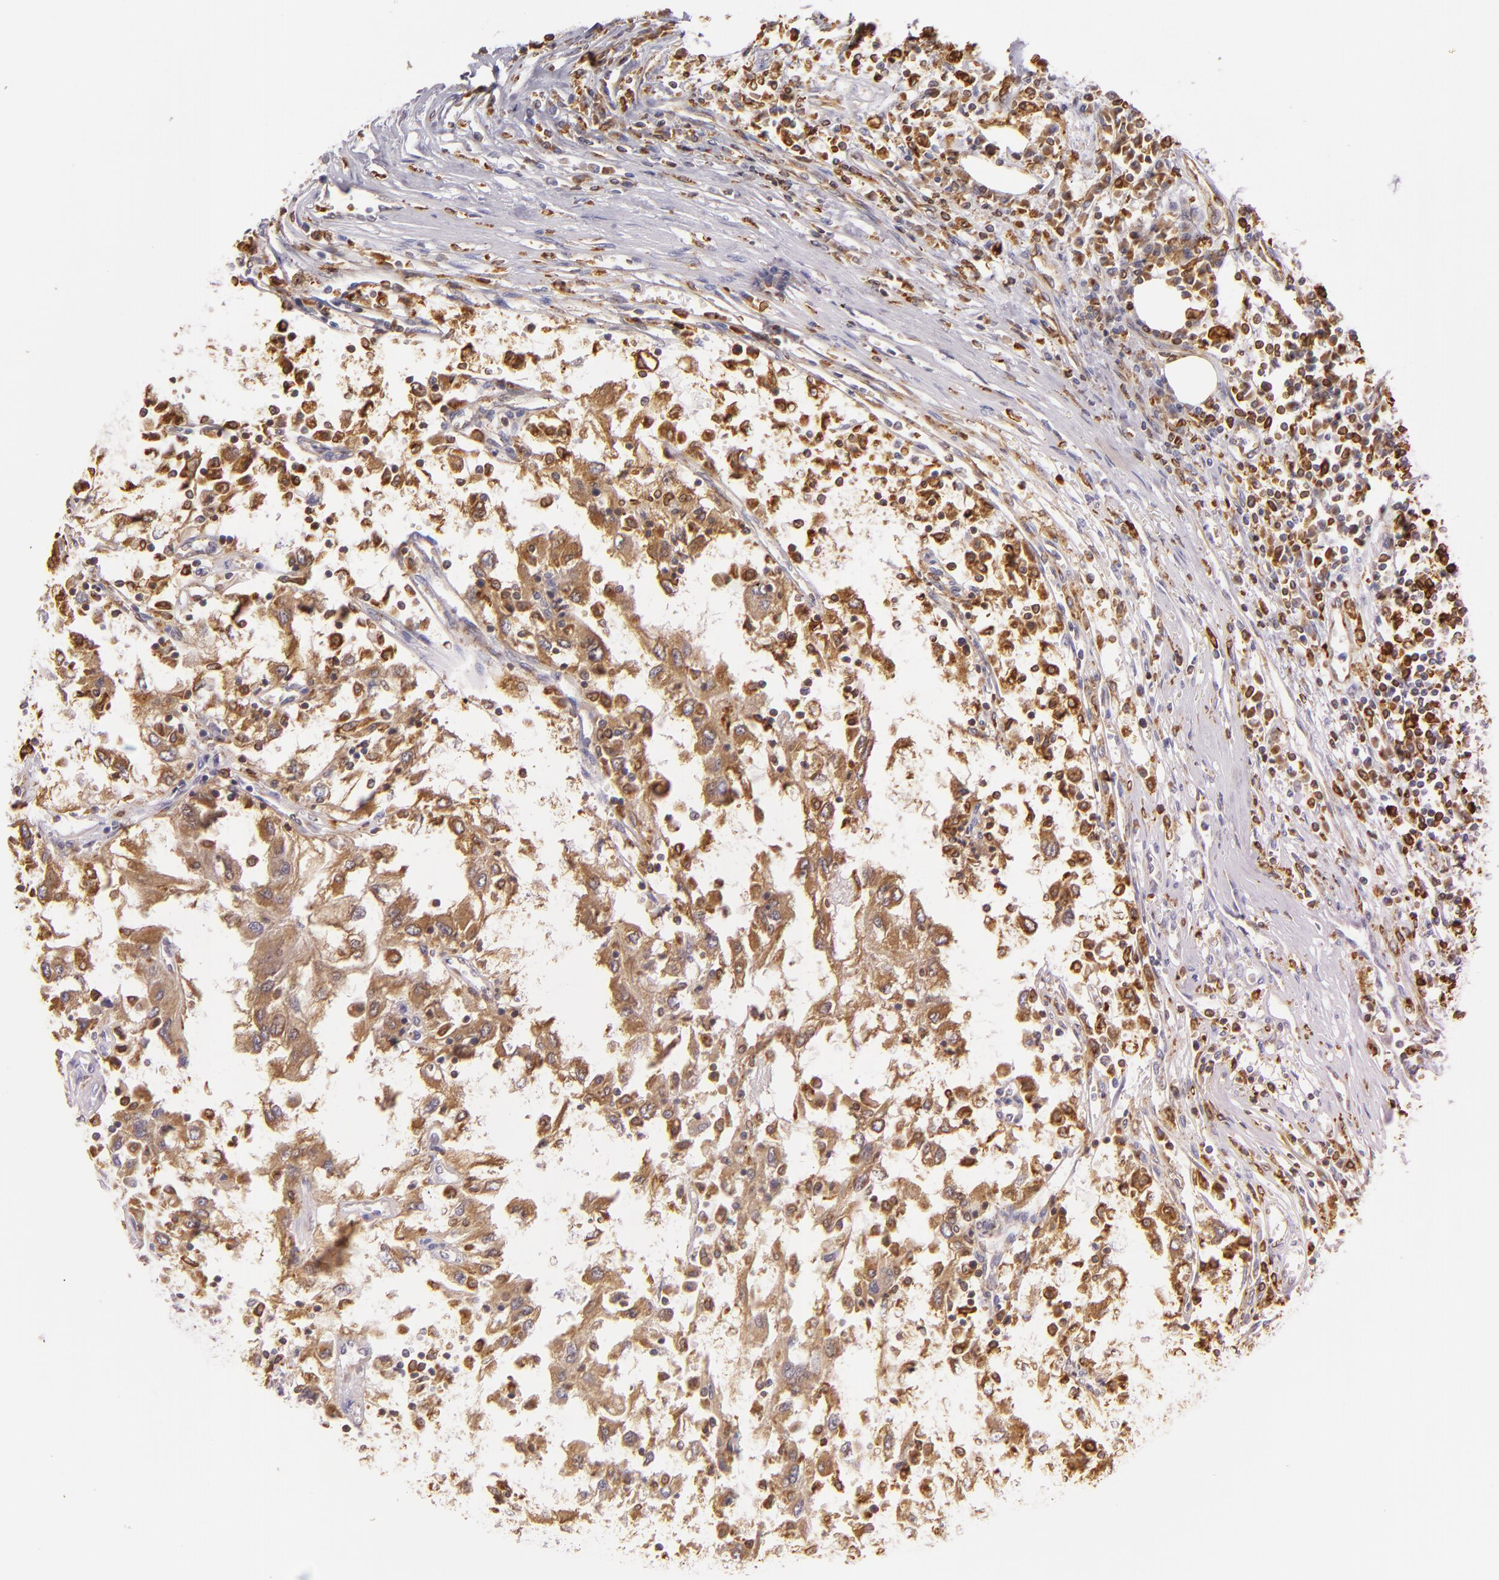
{"staining": {"intensity": "moderate", "quantity": "25%-75%", "location": "cytoplasmic/membranous"}, "tissue": "renal cancer", "cell_type": "Tumor cells", "image_type": "cancer", "snomed": [{"axis": "morphology", "description": "Normal tissue, NOS"}, {"axis": "morphology", "description": "Adenocarcinoma, NOS"}, {"axis": "topography", "description": "Kidney"}], "caption": "Immunohistochemical staining of adenocarcinoma (renal) demonstrates moderate cytoplasmic/membranous protein expression in about 25%-75% of tumor cells.", "gene": "CD74", "patient": {"sex": "male", "age": 71}}